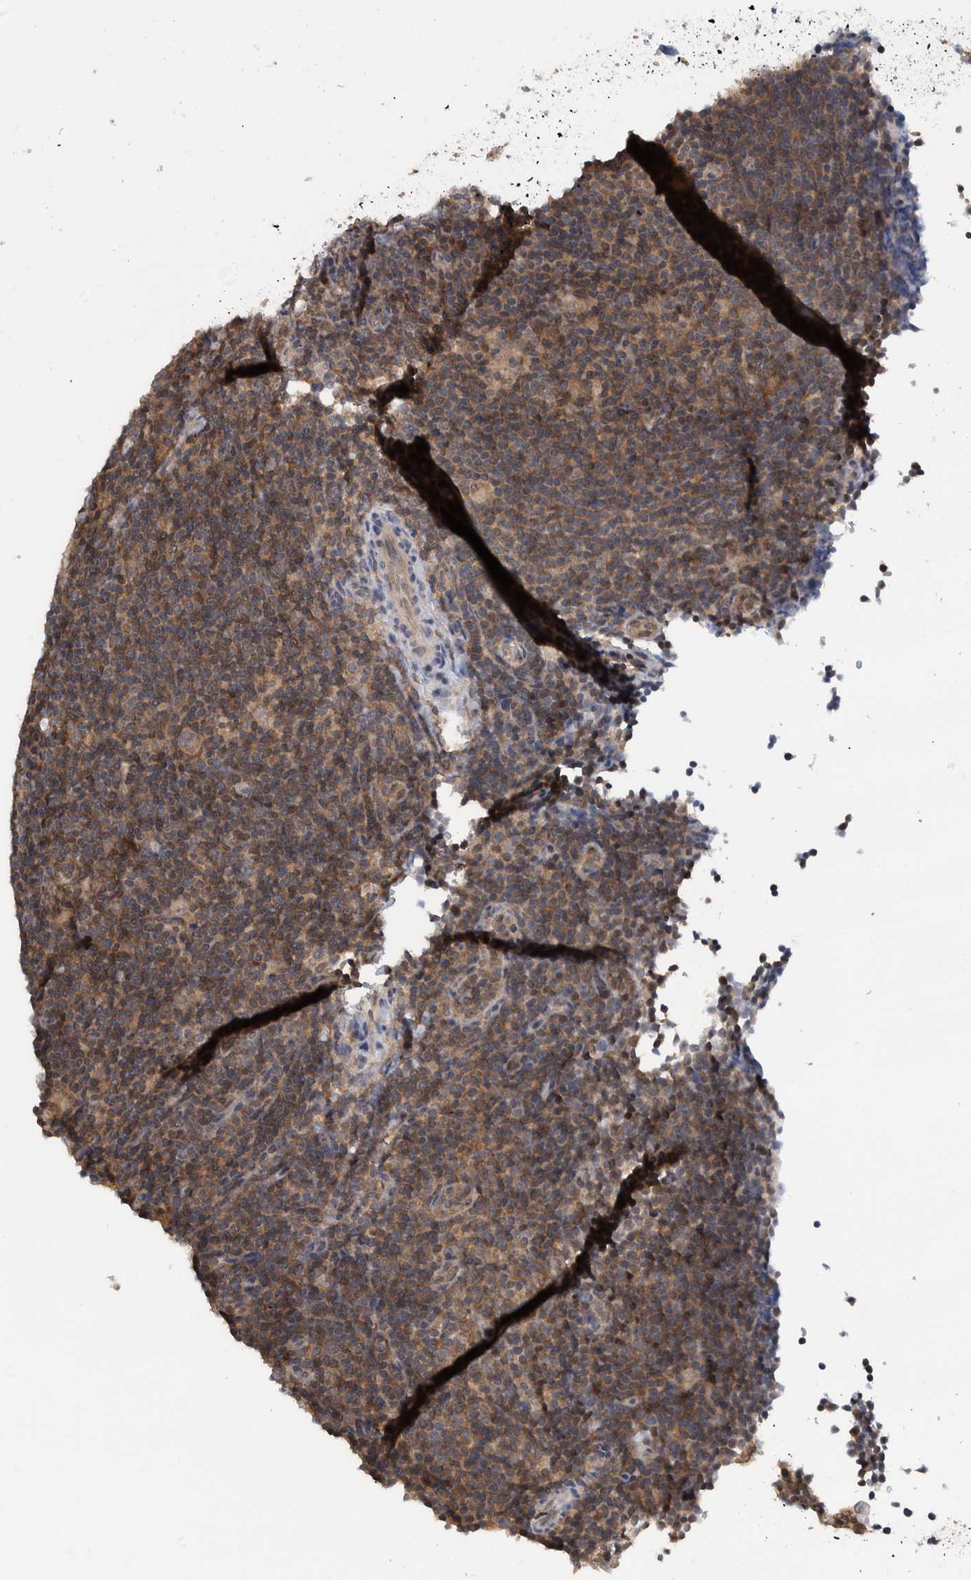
{"staining": {"intensity": "weak", "quantity": "25%-75%", "location": "cytoplasmic/membranous"}, "tissue": "lymphoma", "cell_type": "Tumor cells", "image_type": "cancer", "snomed": [{"axis": "morphology", "description": "Hodgkin's disease, NOS"}, {"axis": "topography", "description": "Lymph node"}], "caption": "High-power microscopy captured an immunohistochemistry (IHC) histopathology image of lymphoma, revealing weak cytoplasmic/membranous staining in about 25%-75% of tumor cells. Immunohistochemistry stains the protein in brown and the nuclei are stained blue.", "gene": "PLPBP", "patient": {"sex": "female", "age": 57}}